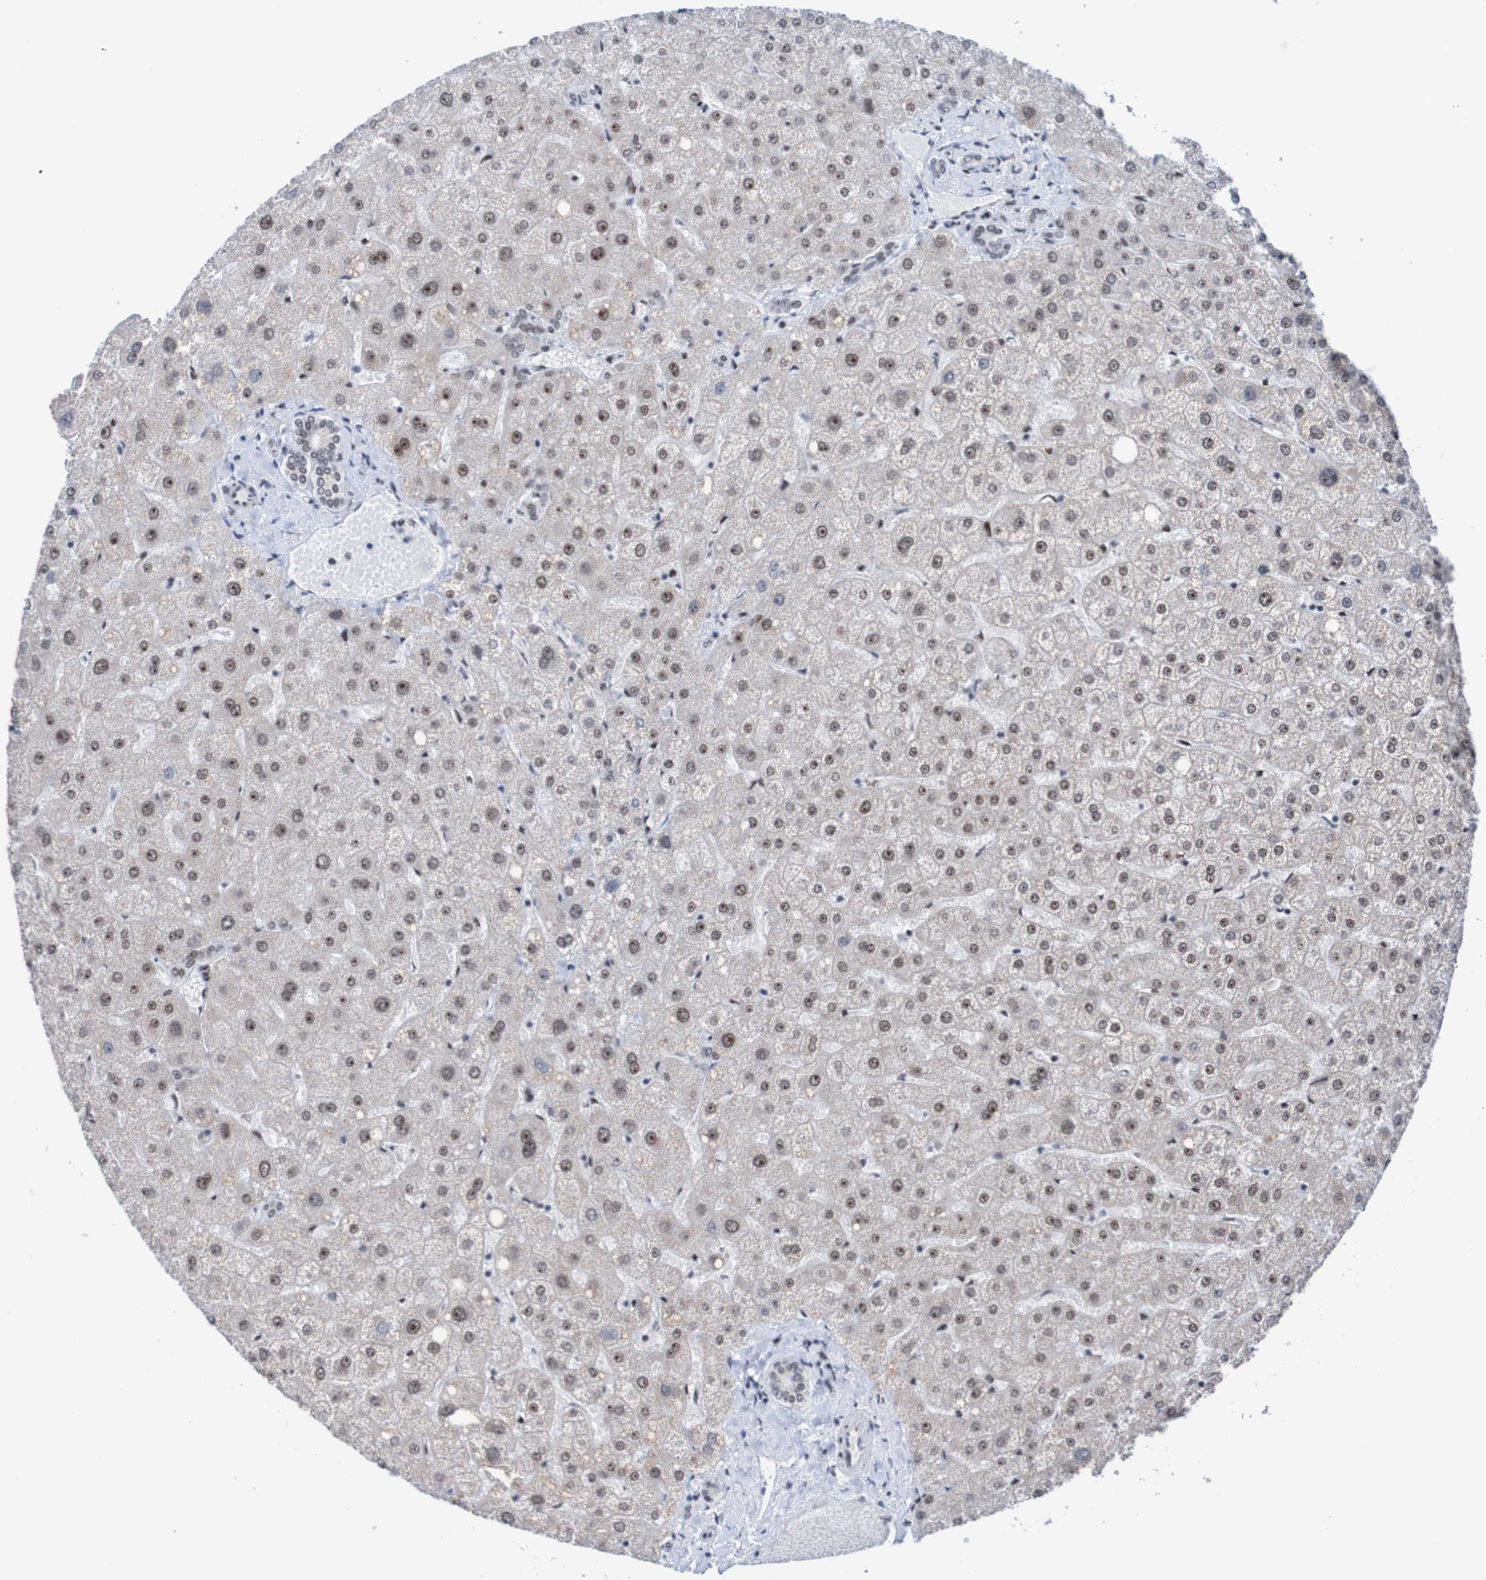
{"staining": {"intensity": "negative", "quantity": "none", "location": "none"}, "tissue": "liver", "cell_type": "Cholangiocytes", "image_type": "normal", "snomed": [{"axis": "morphology", "description": "Normal tissue, NOS"}, {"axis": "topography", "description": "Liver"}], "caption": "This is a histopathology image of immunohistochemistry staining of normal liver, which shows no expression in cholangiocytes.", "gene": "CDC5L", "patient": {"sex": "male", "age": 73}}